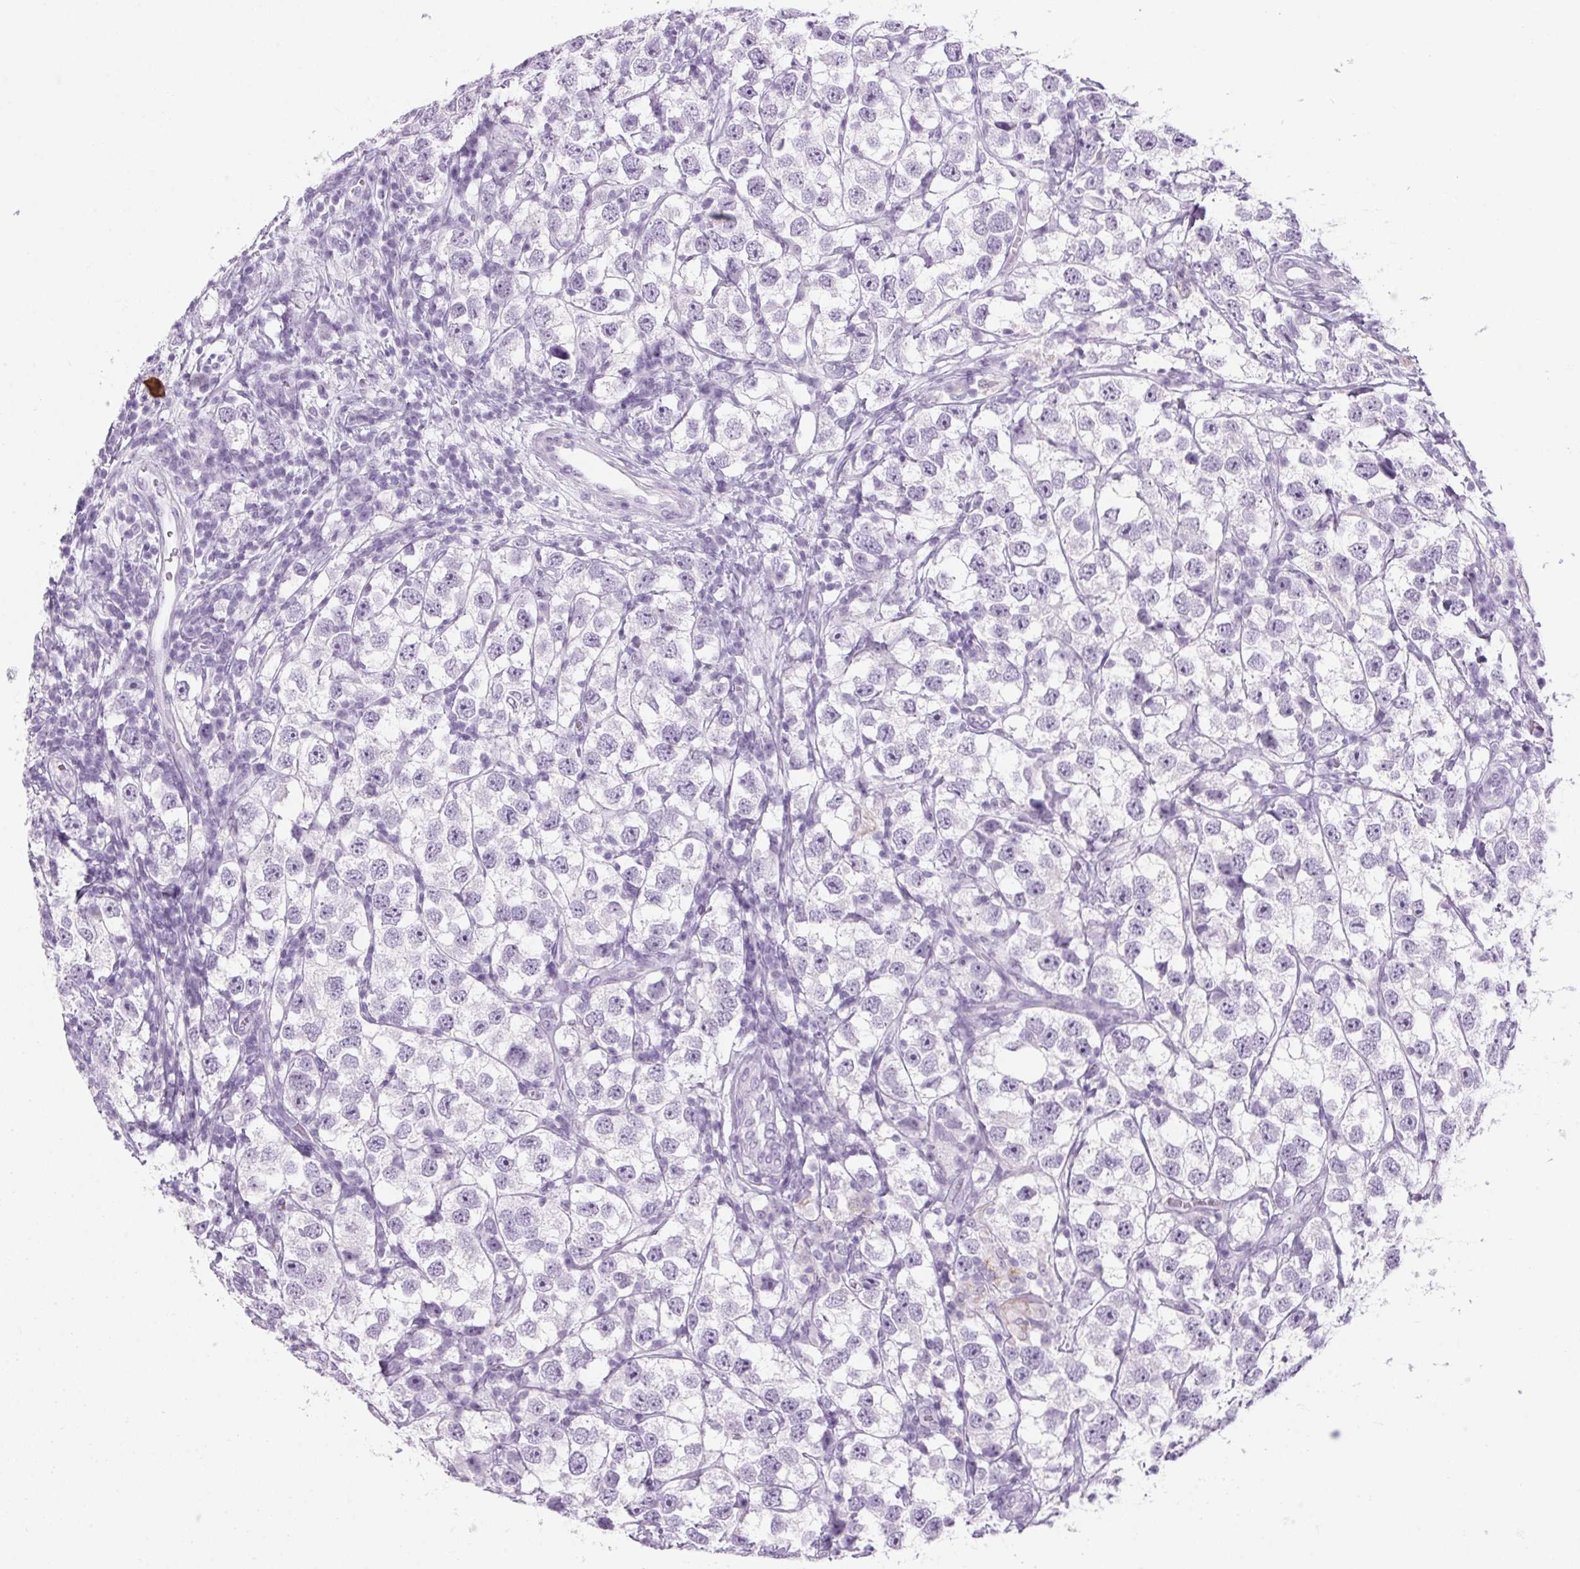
{"staining": {"intensity": "negative", "quantity": "none", "location": "none"}, "tissue": "testis cancer", "cell_type": "Tumor cells", "image_type": "cancer", "snomed": [{"axis": "morphology", "description": "Seminoma, NOS"}, {"axis": "topography", "description": "Testis"}], "caption": "A micrograph of testis seminoma stained for a protein shows no brown staining in tumor cells. The staining is performed using DAB (3,3'-diaminobenzidine) brown chromogen with nuclei counter-stained in using hematoxylin.", "gene": "RPTN", "patient": {"sex": "male", "age": 26}}